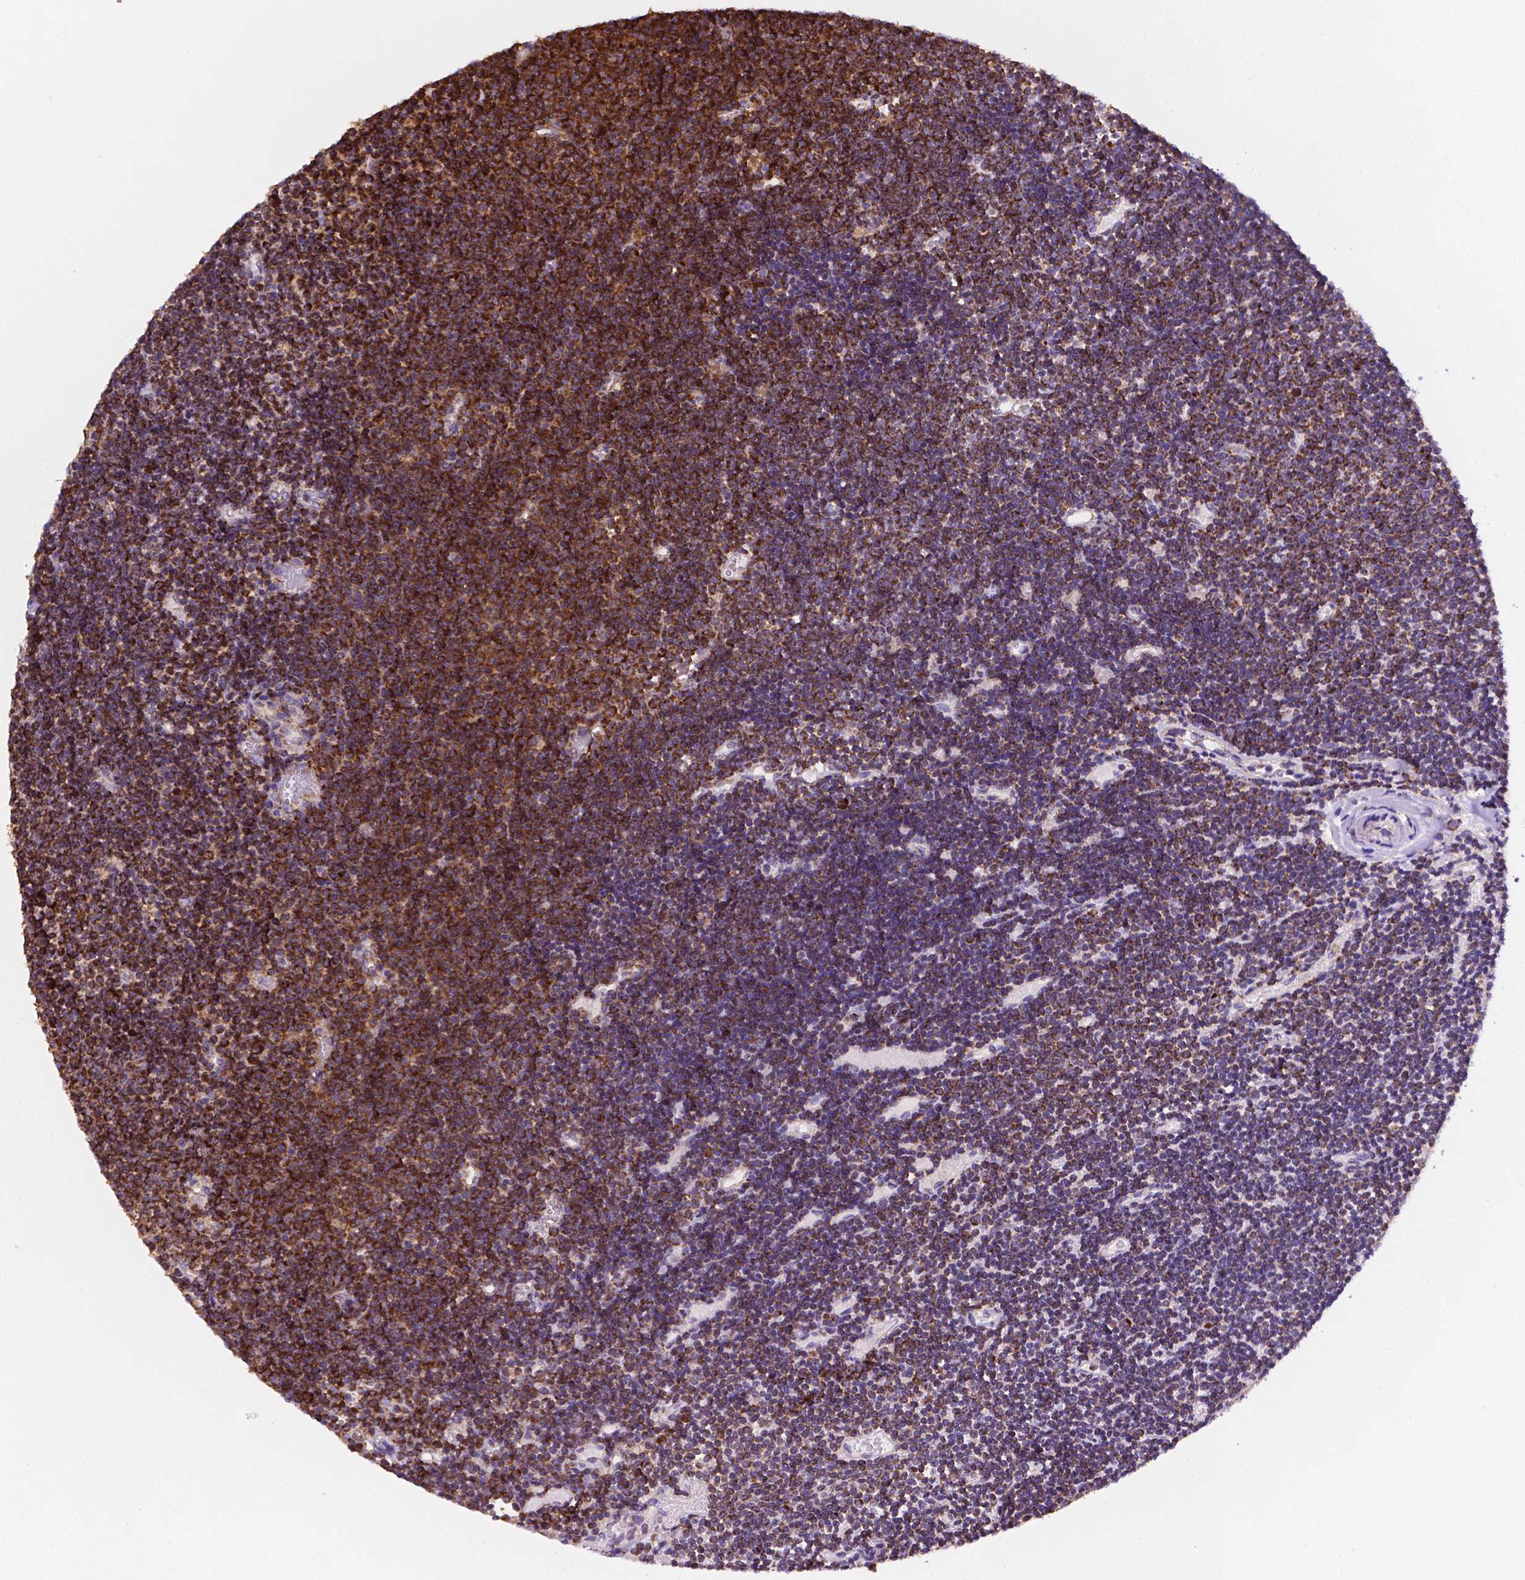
{"staining": {"intensity": "strong", "quantity": ">75%", "location": "cytoplasmic/membranous"}, "tissue": "lymphoma", "cell_type": "Tumor cells", "image_type": "cancer", "snomed": [{"axis": "morphology", "description": "Malignant lymphoma, non-Hodgkin's type, Low grade"}, {"axis": "topography", "description": "Brain"}], "caption": "Immunohistochemical staining of low-grade malignant lymphoma, non-Hodgkin's type reveals high levels of strong cytoplasmic/membranous protein staining in approximately >75% of tumor cells.", "gene": "HSPD1", "patient": {"sex": "female", "age": 66}}